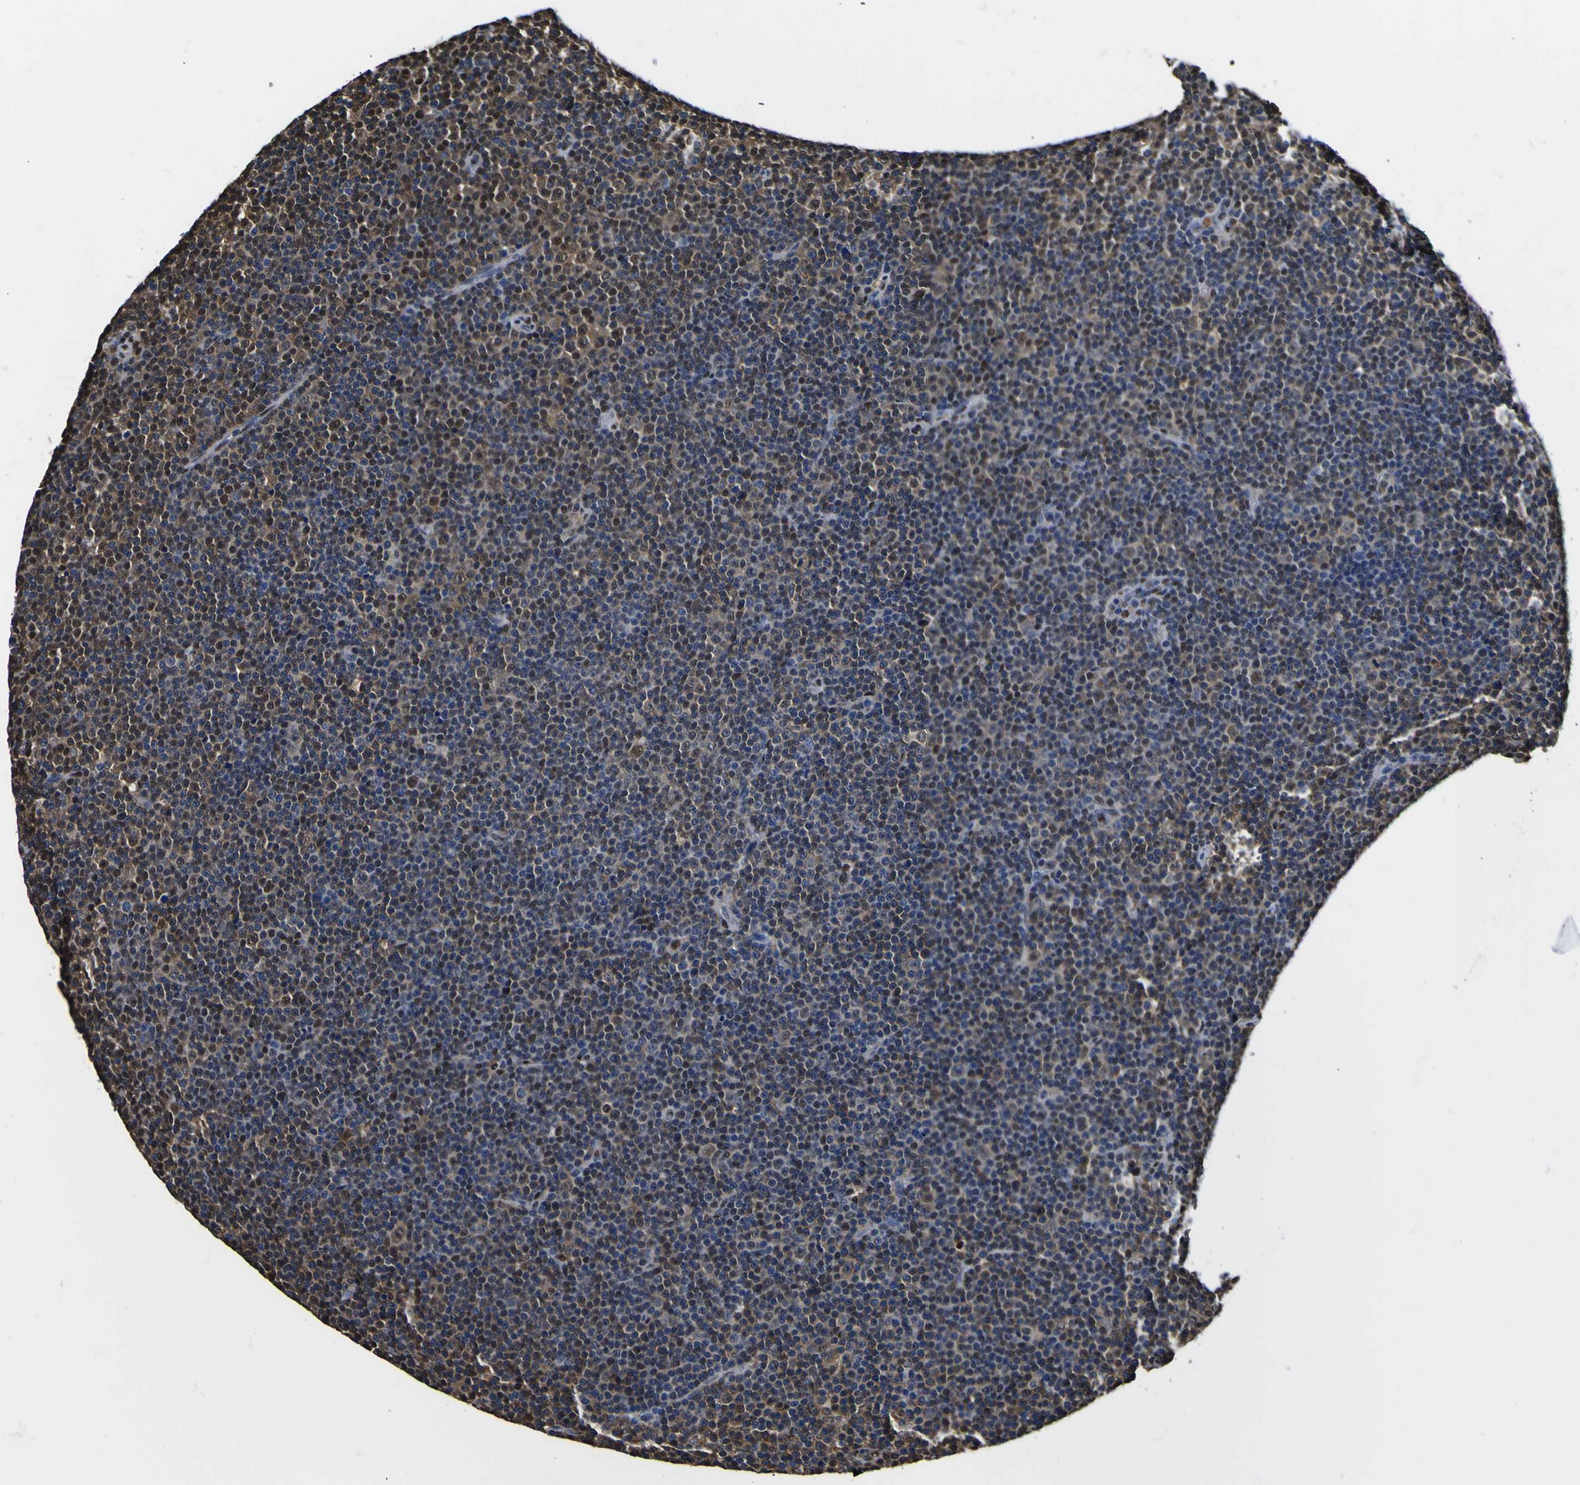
{"staining": {"intensity": "moderate", "quantity": "<25%", "location": "nuclear"}, "tissue": "lymphoma", "cell_type": "Tumor cells", "image_type": "cancer", "snomed": [{"axis": "morphology", "description": "Malignant lymphoma, non-Hodgkin's type, Low grade"}, {"axis": "topography", "description": "Lymph node"}], "caption": "Human malignant lymphoma, non-Hodgkin's type (low-grade) stained for a protein (brown) shows moderate nuclear positive expression in approximately <25% of tumor cells.", "gene": "FAM110B", "patient": {"sex": "female", "age": 67}}